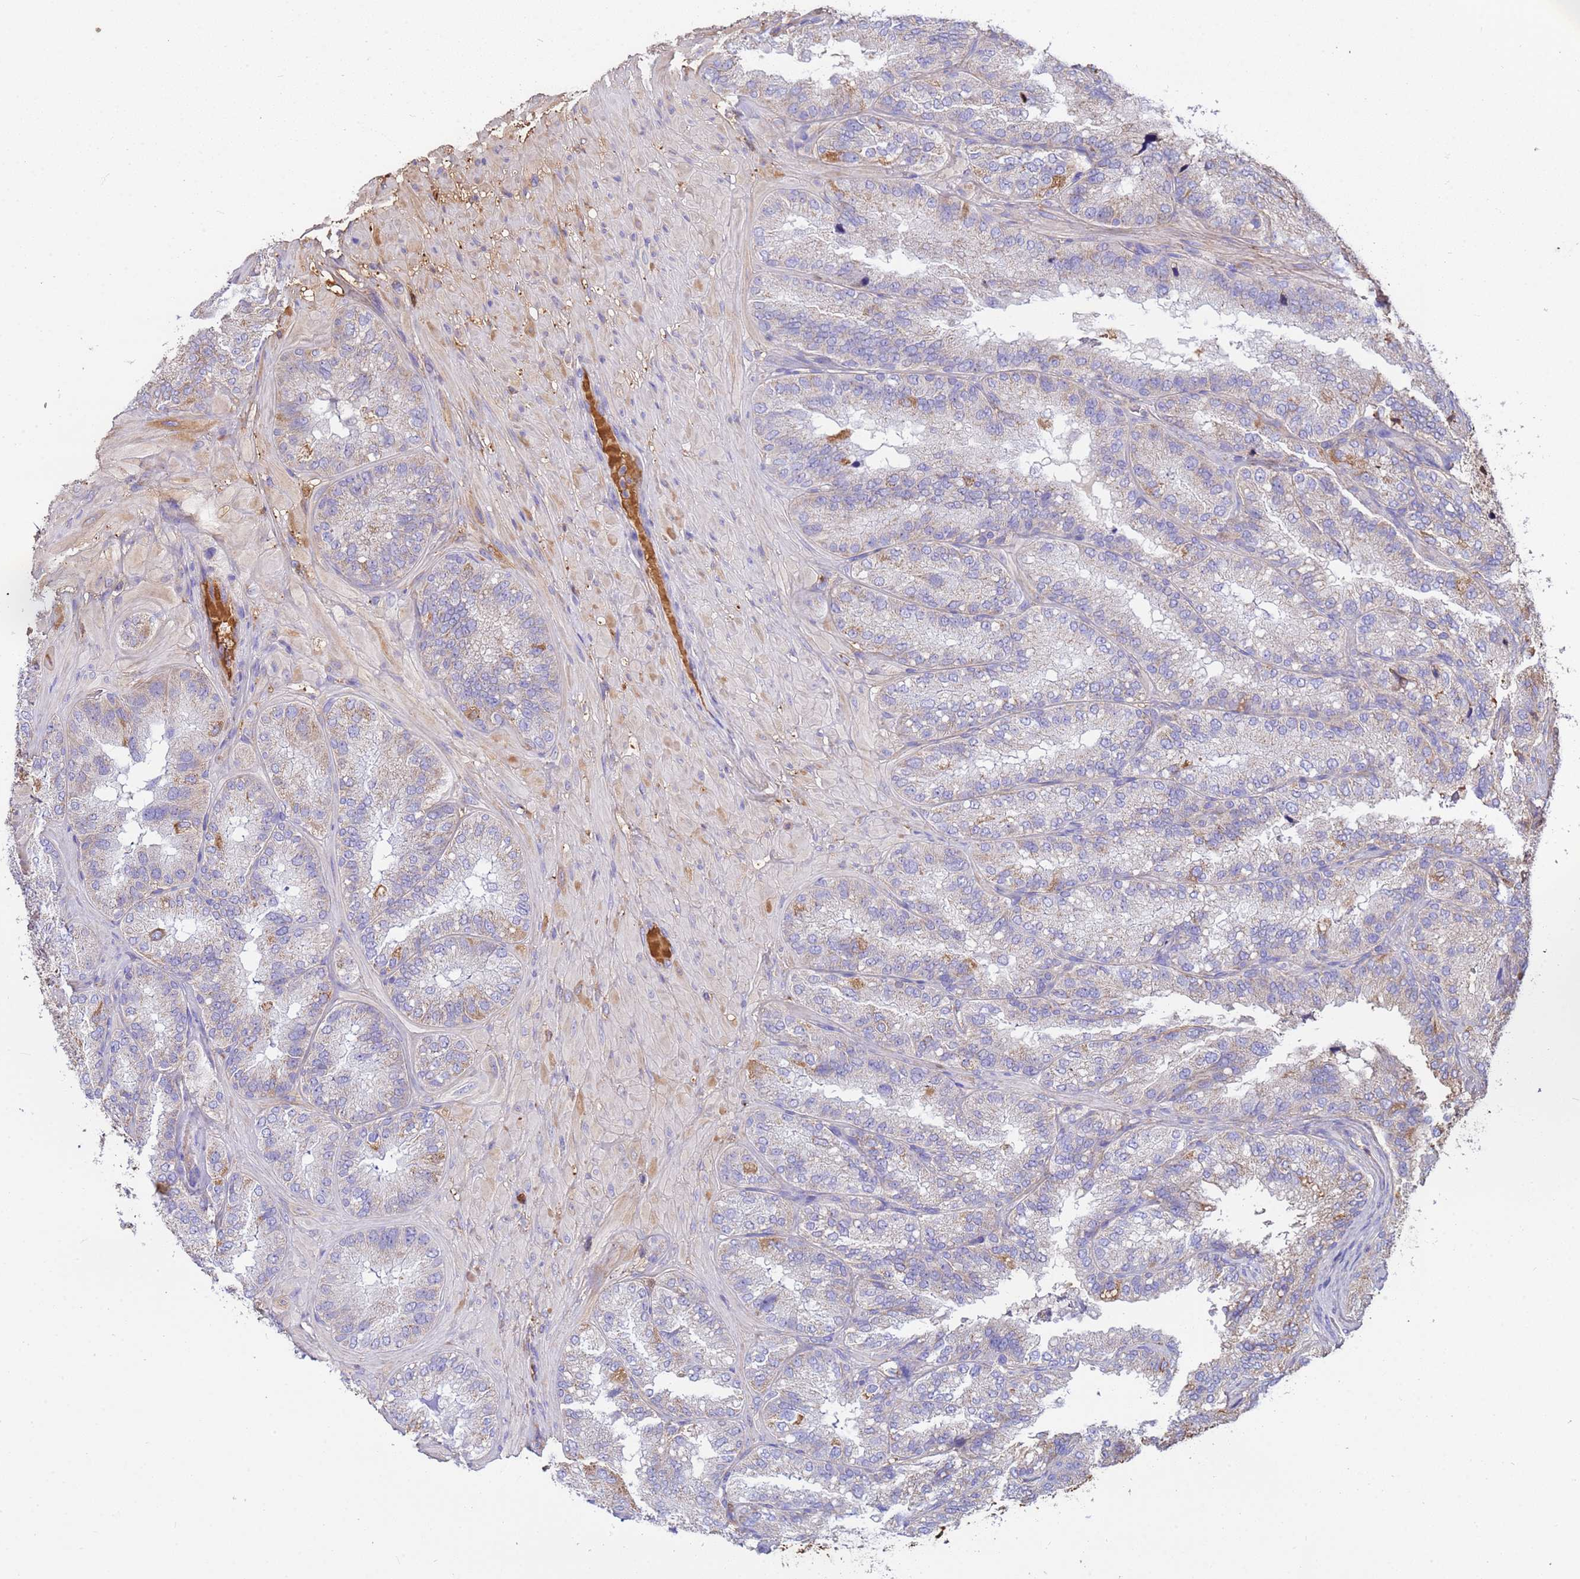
{"staining": {"intensity": "moderate", "quantity": "25%-75%", "location": "cytoplasmic/membranous"}, "tissue": "seminal vesicle", "cell_type": "Glandular cells", "image_type": "normal", "snomed": [{"axis": "morphology", "description": "Normal tissue, NOS"}, {"axis": "topography", "description": "Seminal veicle"}], "caption": "Glandular cells reveal moderate cytoplasmic/membranous expression in about 25%-75% of cells in unremarkable seminal vesicle. (DAB = brown stain, brightfield microscopy at high magnification).", "gene": "GLUD1", "patient": {"sex": "male", "age": 58}}